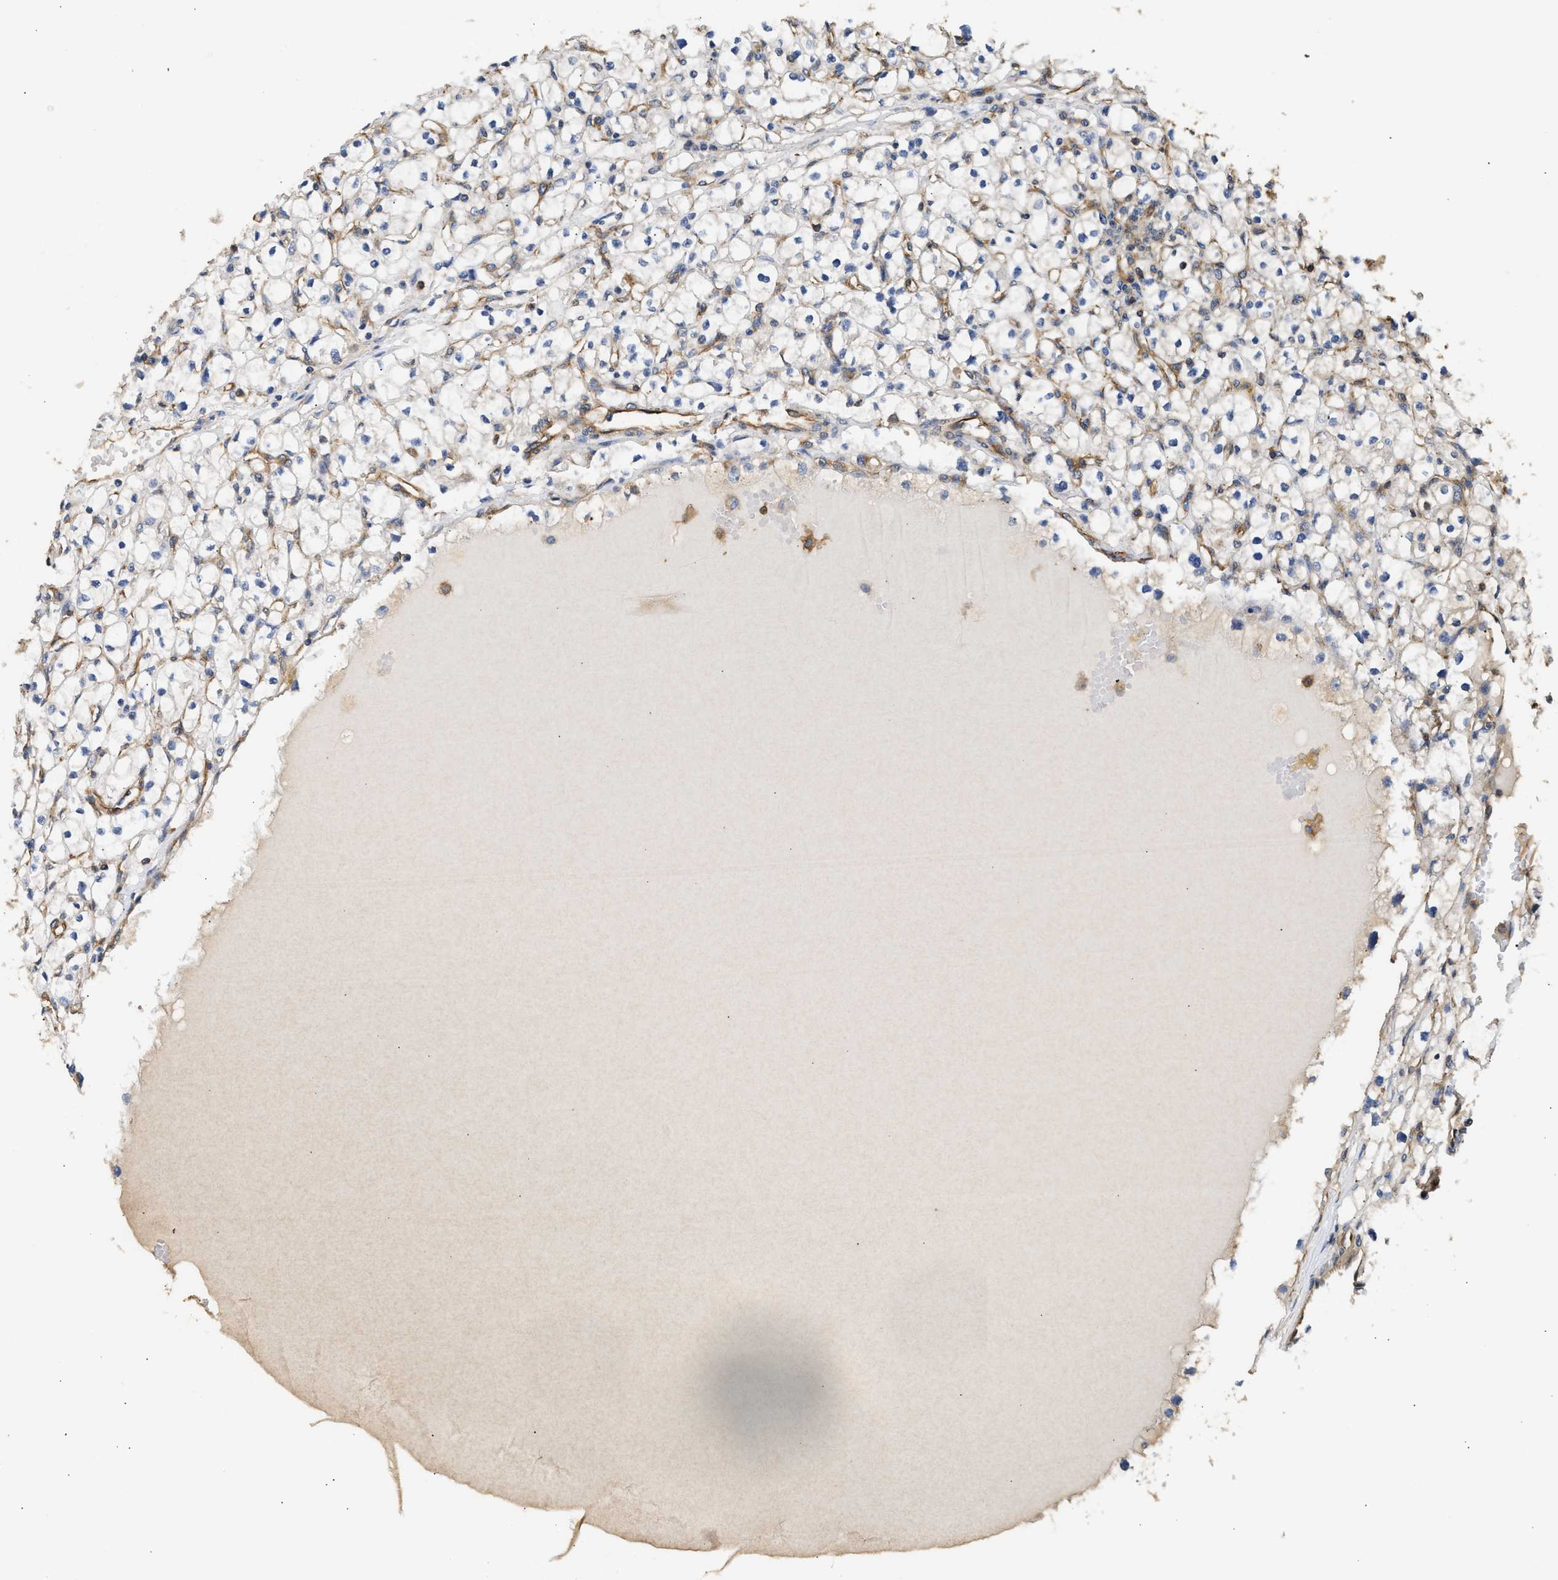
{"staining": {"intensity": "negative", "quantity": "none", "location": "none"}, "tissue": "renal cancer", "cell_type": "Tumor cells", "image_type": "cancer", "snomed": [{"axis": "morphology", "description": "Adenocarcinoma, NOS"}, {"axis": "topography", "description": "Kidney"}], "caption": "The micrograph reveals no staining of tumor cells in renal cancer. Nuclei are stained in blue.", "gene": "SAMD9L", "patient": {"sex": "male", "age": 56}}